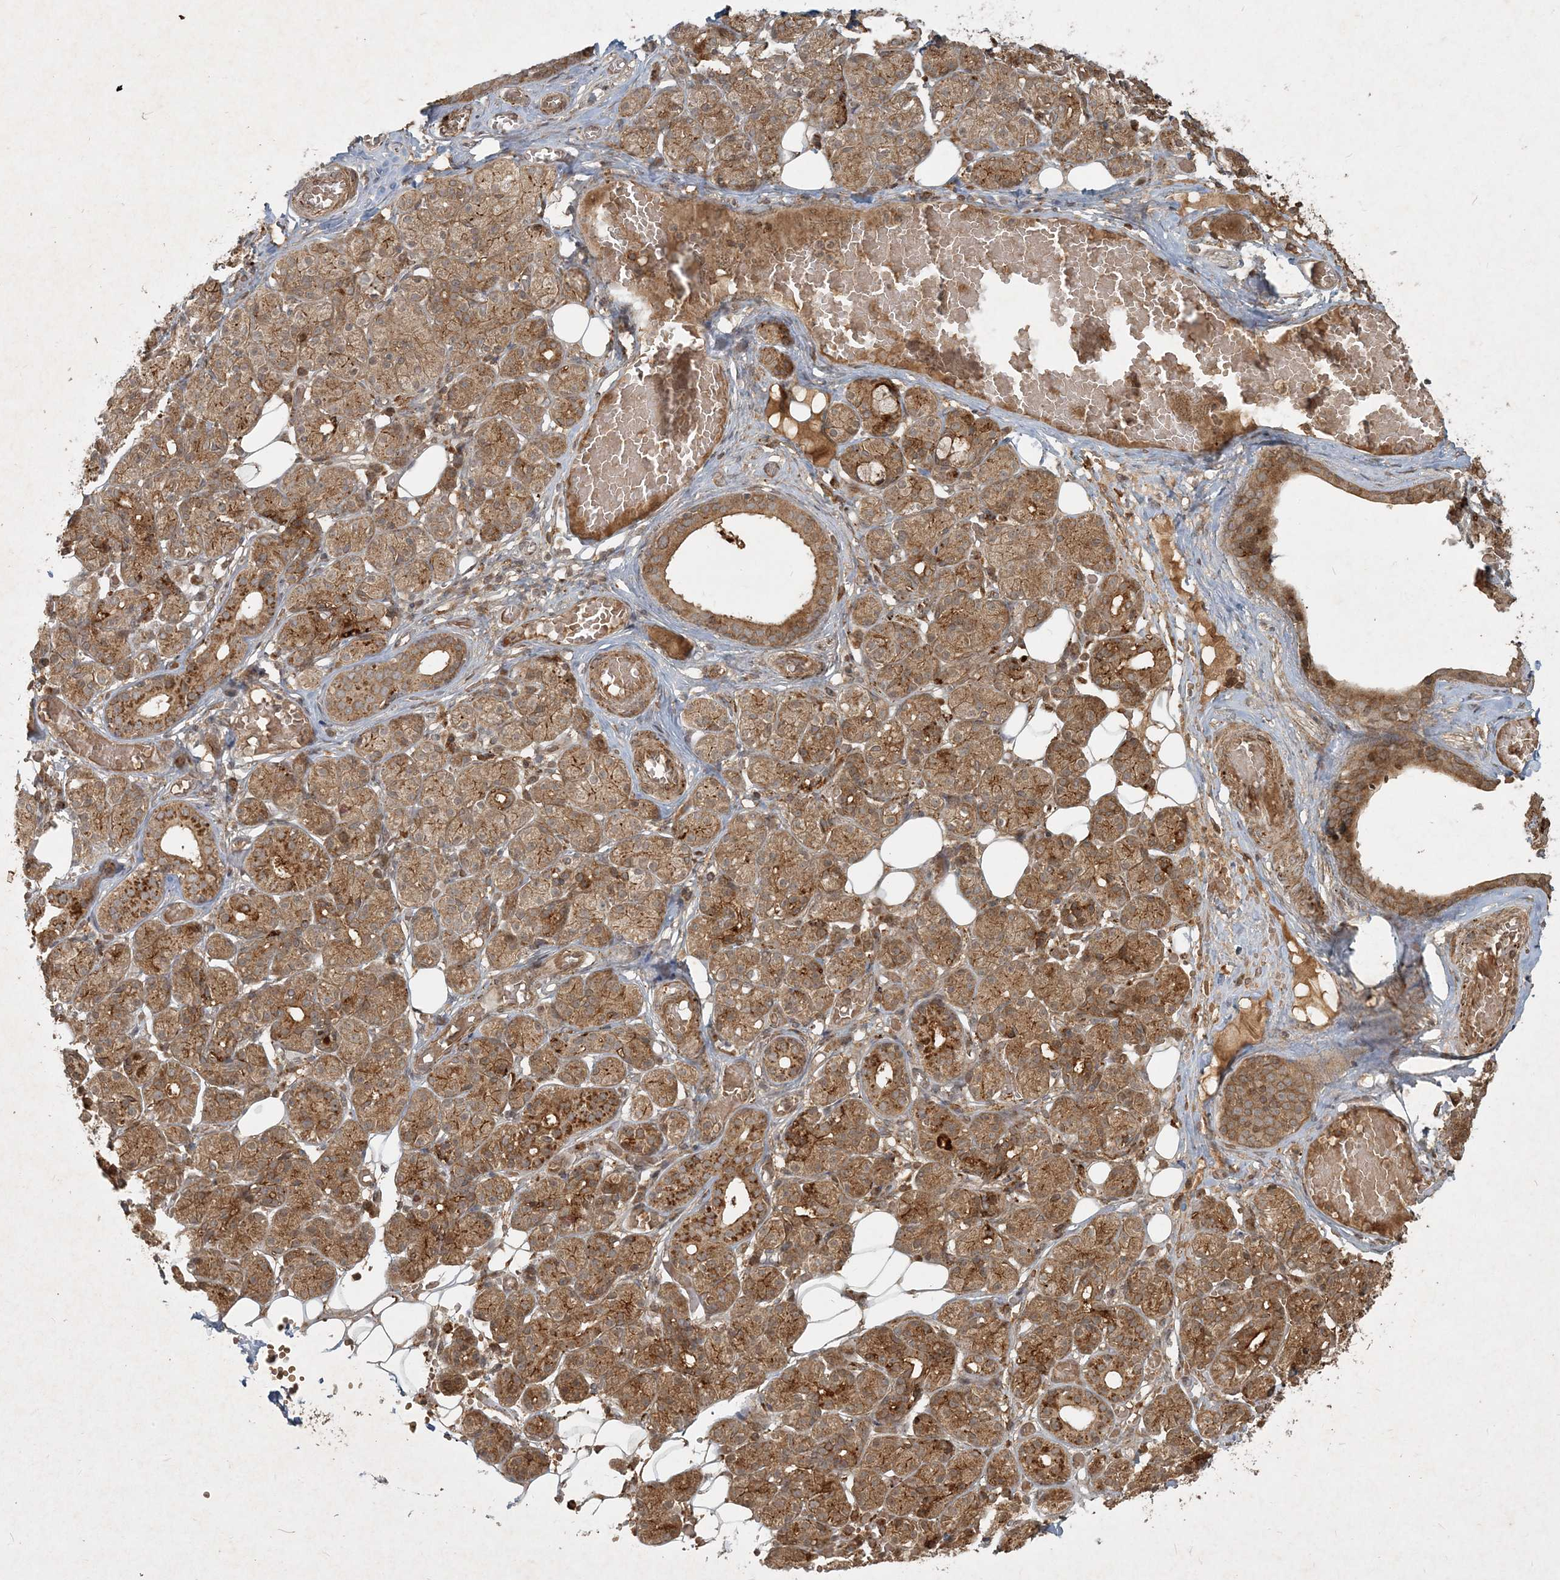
{"staining": {"intensity": "moderate", "quantity": ">75%", "location": "cytoplasmic/membranous"}, "tissue": "salivary gland", "cell_type": "Glandular cells", "image_type": "normal", "snomed": [{"axis": "morphology", "description": "Normal tissue, NOS"}, {"axis": "topography", "description": "Salivary gland"}], "caption": "Benign salivary gland reveals moderate cytoplasmic/membranous staining in about >75% of glandular cells (Stains: DAB (3,3'-diaminobenzidine) in brown, nuclei in blue, Microscopy: brightfield microscopy at high magnification)..", "gene": "NARS1", "patient": {"sex": "male", "age": 63}}